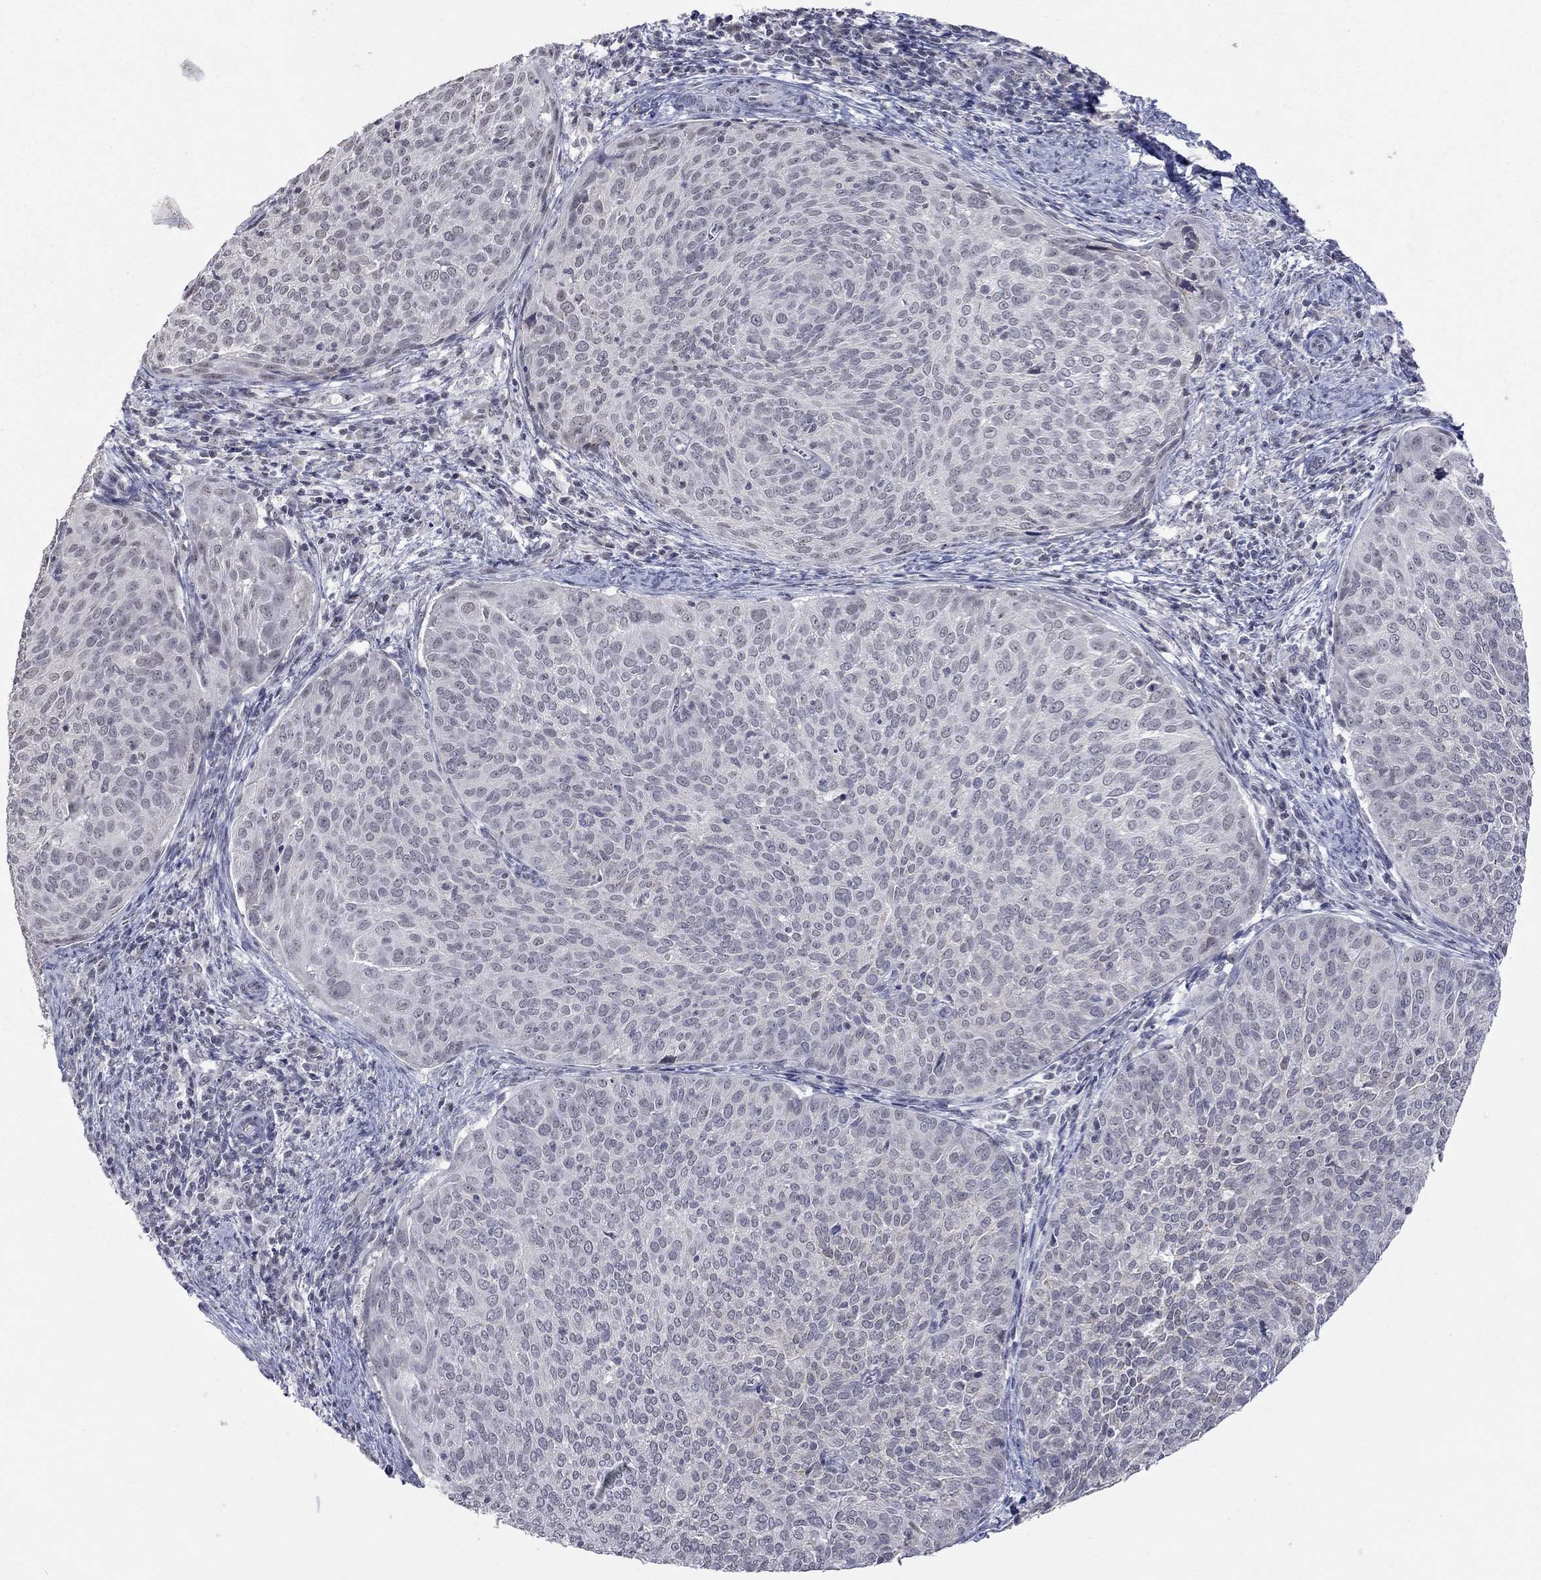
{"staining": {"intensity": "negative", "quantity": "none", "location": "none"}, "tissue": "cervical cancer", "cell_type": "Tumor cells", "image_type": "cancer", "snomed": [{"axis": "morphology", "description": "Squamous cell carcinoma, NOS"}, {"axis": "topography", "description": "Cervix"}], "caption": "Immunohistochemical staining of cervical cancer (squamous cell carcinoma) reveals no significant expression in tumor cells.", "gene": "TMEM143", "patient": {"sex": "female", "age": 39}}